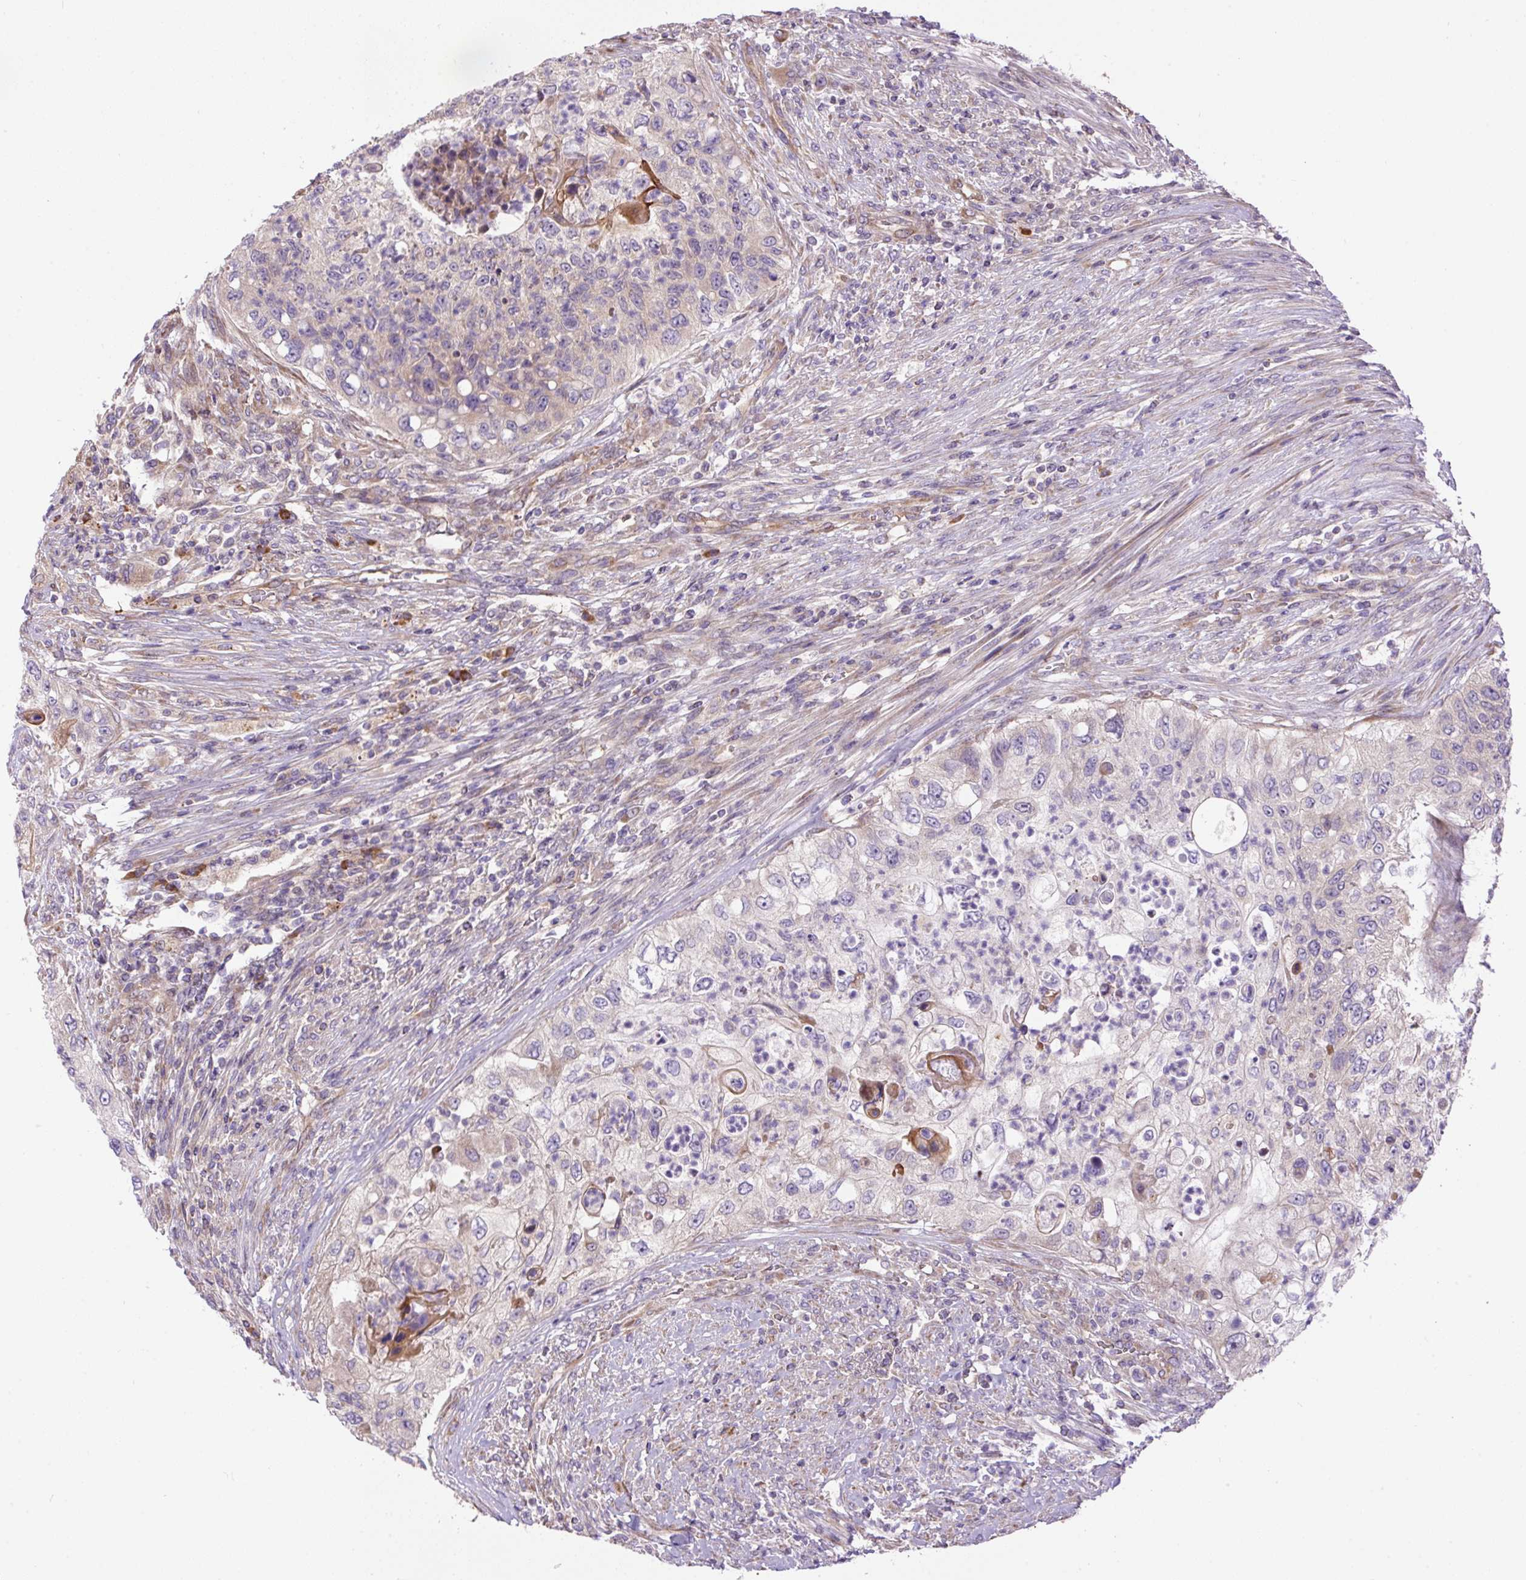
{"staining": {"intensity": "negative", "quantity": "none", "location": "none"}, "tissue": "urothelial cancer", "cell_type": "Tumor cells", "image_type": "cancer", "snomed": [{"axis": "morphology", "description": "Urothelial carcinoma, High grade"}, {"axis": "topography", "description": "Urinary bladder"}], "caption": "The IHC micrograph has no significant positivity in tumor cells of urothelial carcinoma (high-grade) tissue.", "gene": "PPME1", "patient": {"sex": "female", "age": 60}}